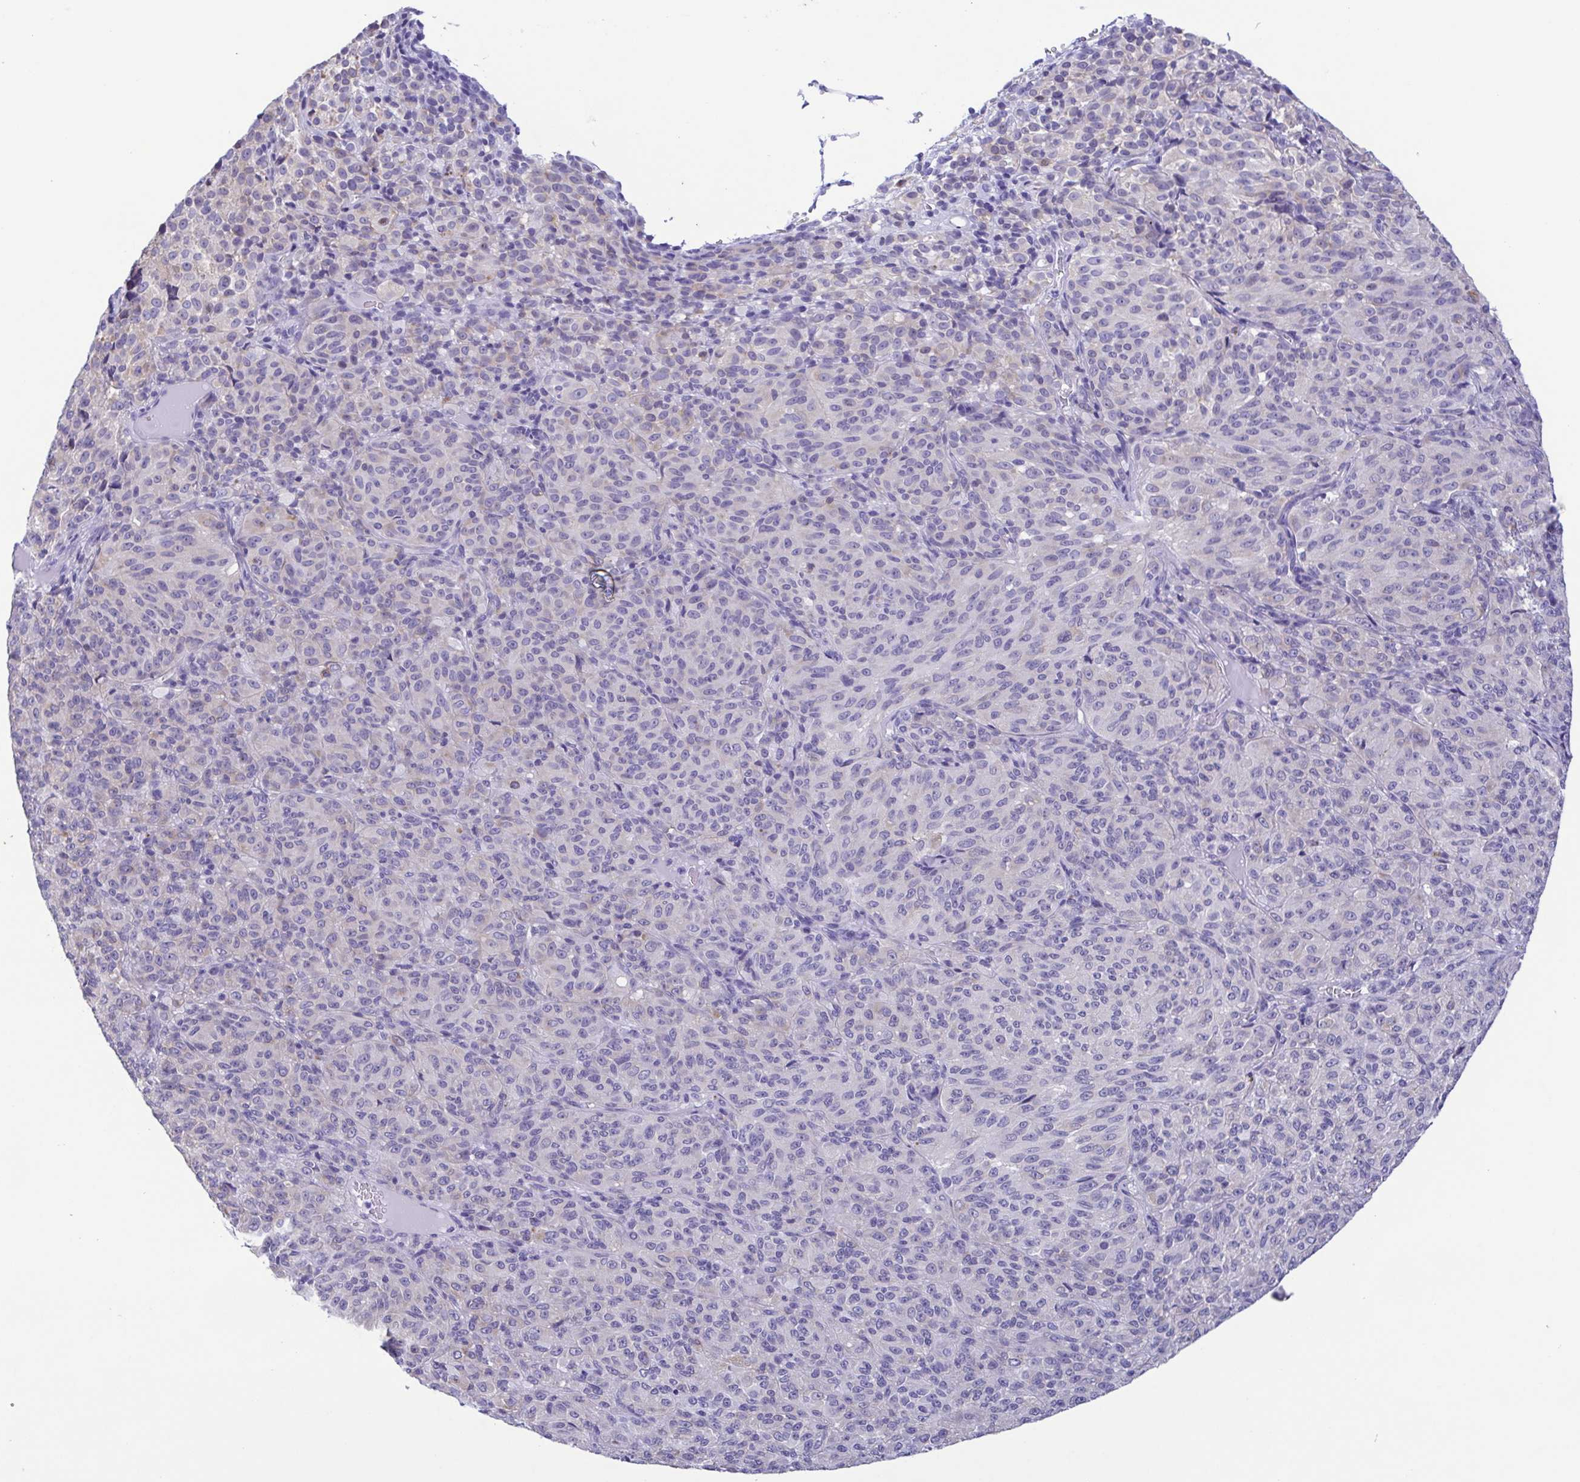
{"staining": {"intensity": "negative", "quantity": "none", "location": "none"}, "tissue": "melanoma", "cell_type": "Tumor cells", "image_type": "cancer", "snomed": [{"axis": "morphology", "description": "Malignant melanoma, Metastatic site"}, {"axis": "topography", "description": "Brain"}], "caption": "Immunohistochemical staining of melanoma displays no significant expression in tumor cells. (DAB (3,3'-diaminobenzidine) immunohistochemistry with hematoxylin counter stain).", "gene": "TNNI3", "patient": {"sex": "female", "age": 56}}